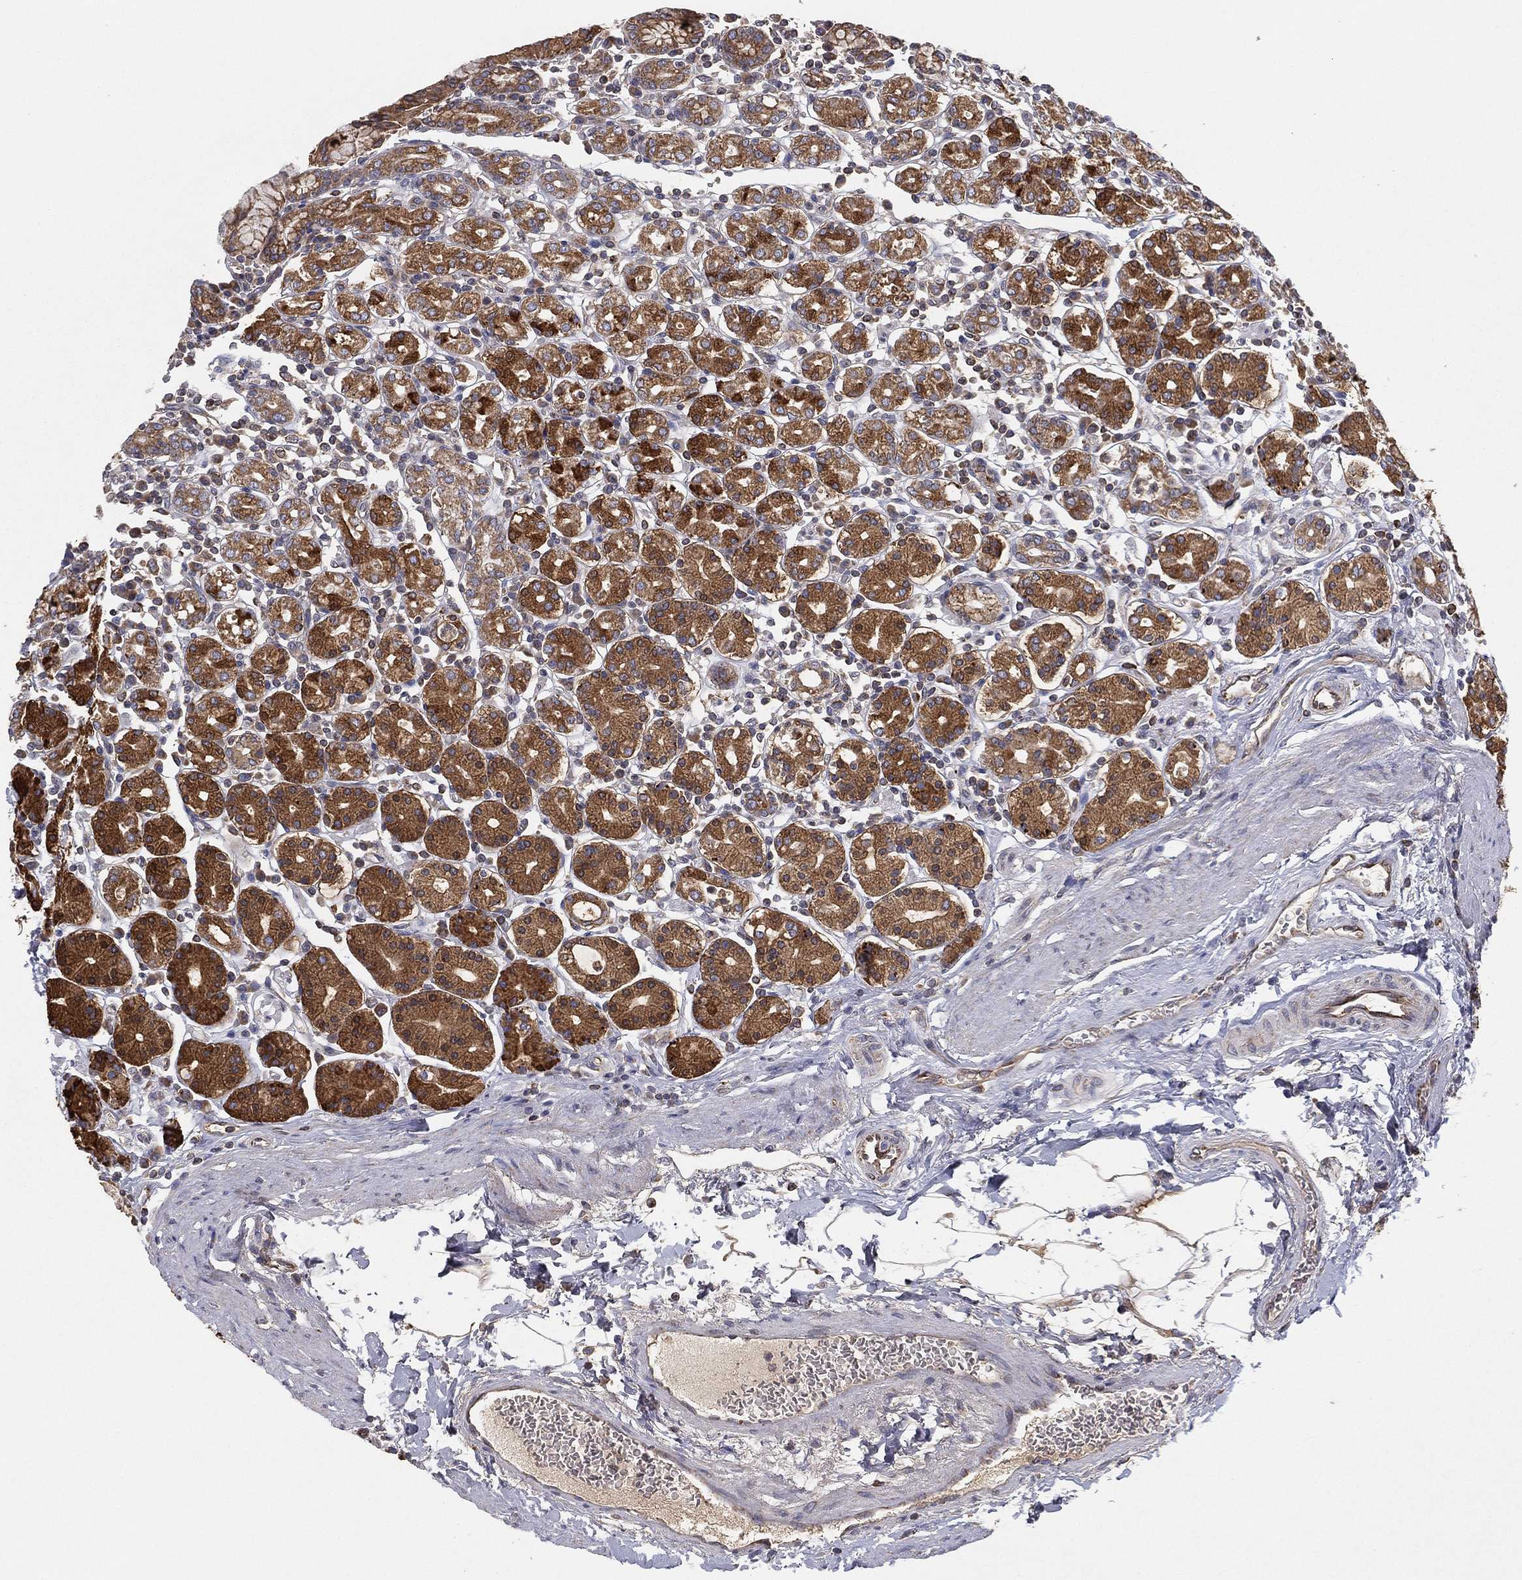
{"staining": {"intensity": "strong", "quantity": "25%-75%", "location": "cytoplasmic/membranous"}, "tissue": "stomach", "cell_type": "Glandular cells", "image_type": "normal", "snomed": [{"axis": "morphology", "description": "Normal tissue, NOS"}, {"axis": "topography", "description": "Stomach, upper"}, {"axis": "topography", "description": "Stomach"}], "caption": "DAB (3,3'-diaminobenzidine) immunohistochemical staining of benign stomach demonstrates strong cytoplasmic/membranous protein positivity in approximately 25%-75% of glandular cells.", "gene": "CYB5B", "patient": {"sex": "male", "age": 62}}